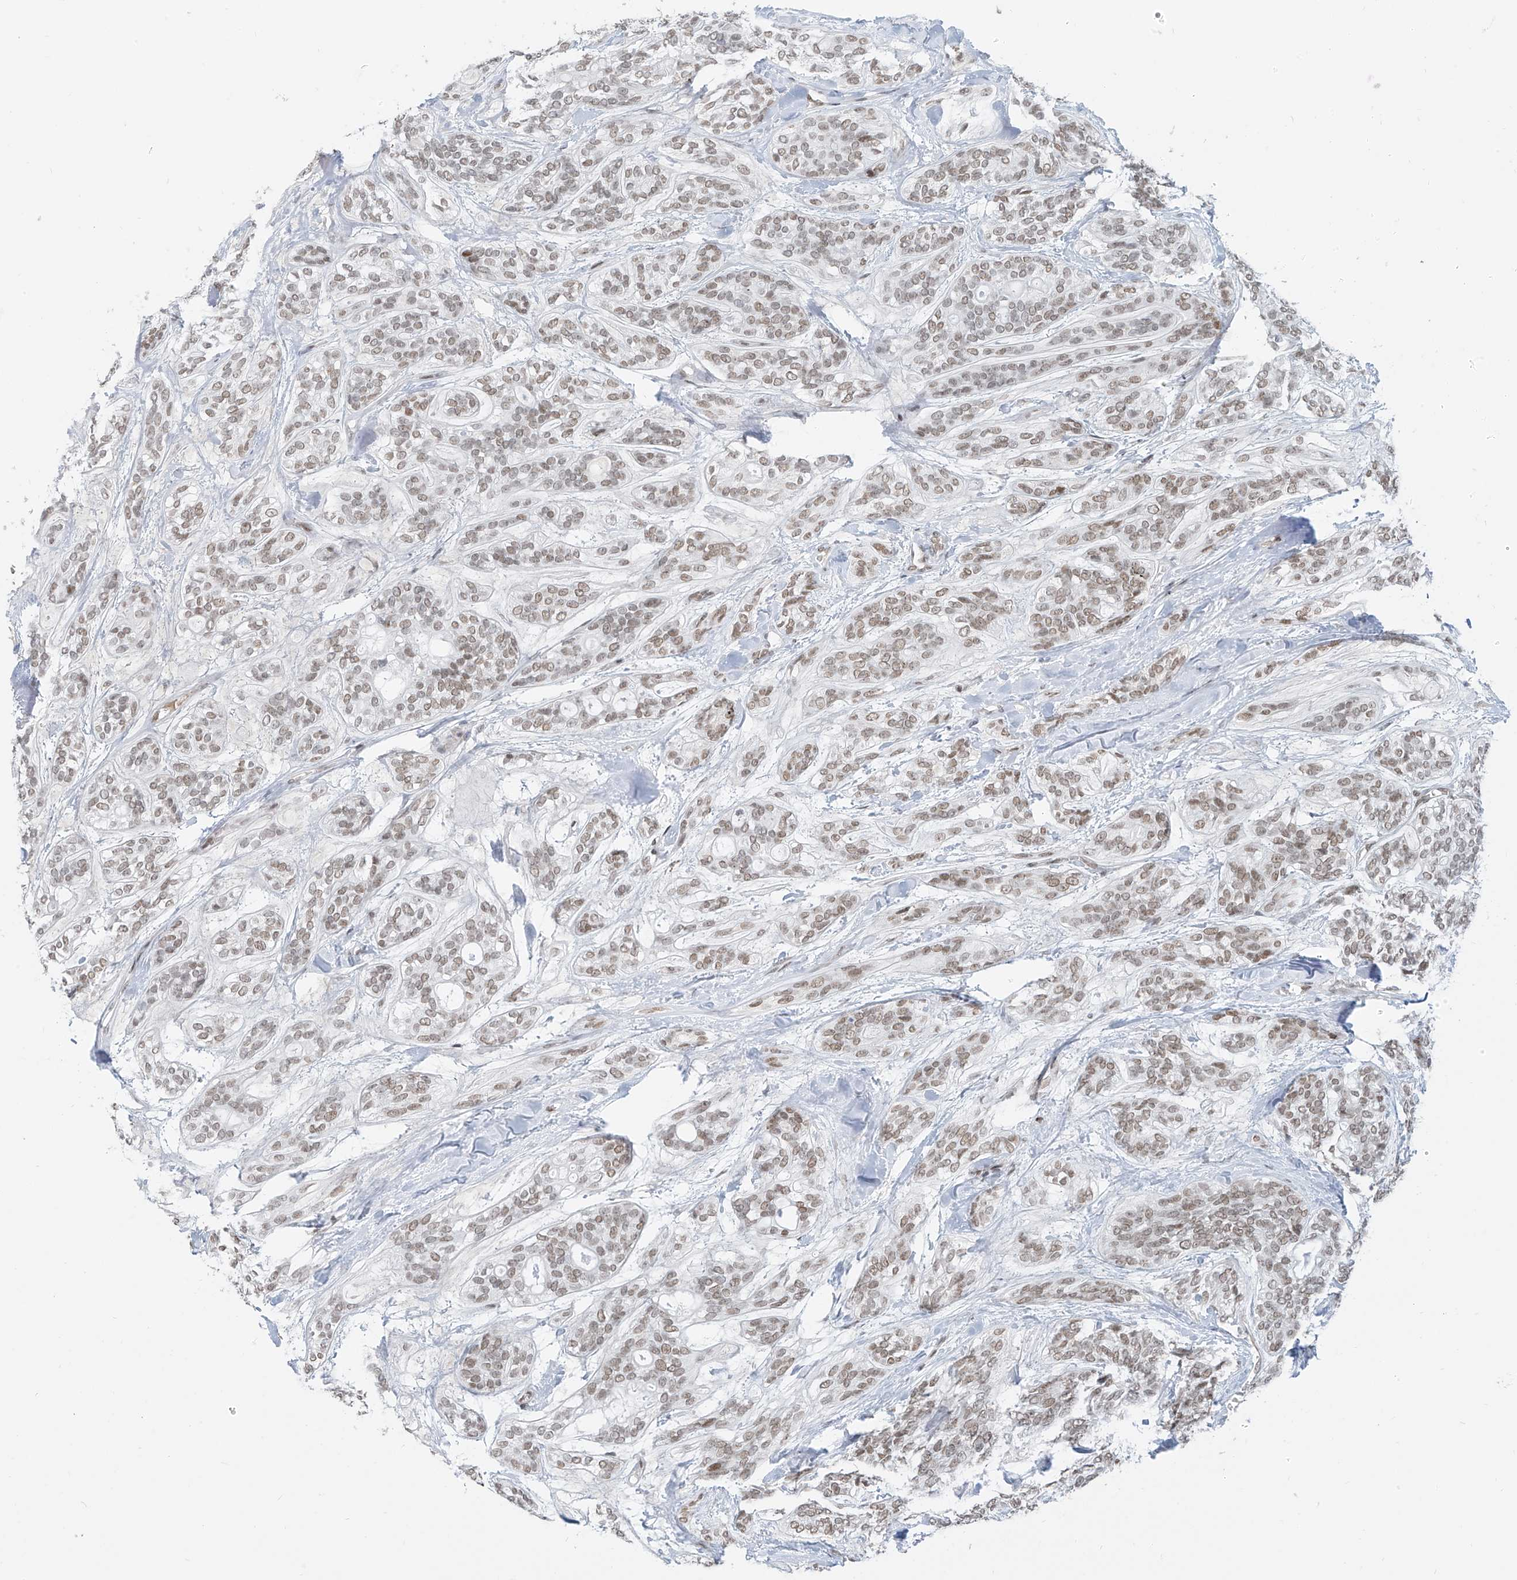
{"staining": {"intensity": "moderate", "quantity": ">75%", "location": "nuclear"}, "tissue": "head and neck cancer", "cell_type": "Tumor cells", "image_type": "cancer", "snomed": [{"axis": "morphology", "description": "Adenocarcinoma, NOS"}, {"axis": "topography", "description": "Head-Neck"}], "caption": "Immunohistochemistry (IHC) photomicrograph of human head and neck adenocarcinoma stained for a protein (brown), which demonstrates medium levels of moderate nuclear positivity in about >75% of tumor cells.", "gene": "MCM9", "patient": {"sex": "male", "age": 66}}